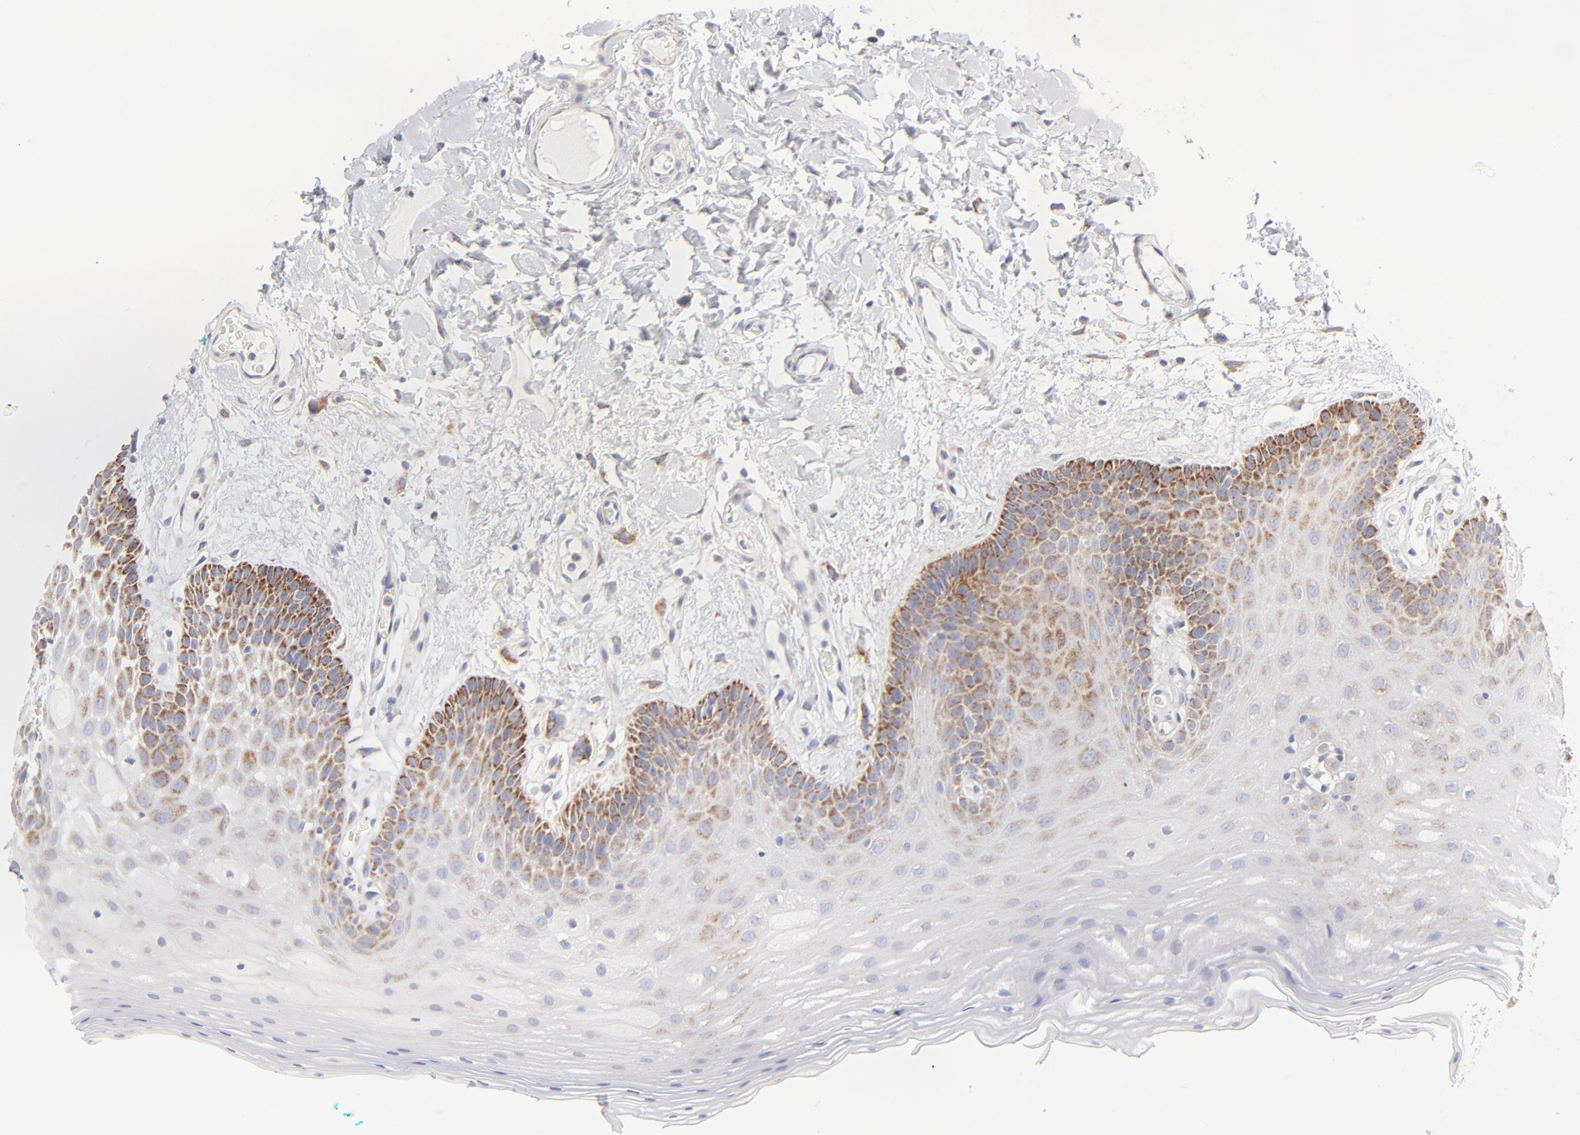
{"staining": {"intensity": "weak", "quantity": "<25%", "location": "cytoplasmic/membranous"}, "tissue": "oral mucosa", "cell_type": "Squamous epithelial cells", "image_type": "normal", "snomed": [{"axis": "morphology", "description": "Normal tissue, NOS"}, {"axis": "morphology", "description": "Squamous cell carcinoma, NOS"}, {"axis": "topography", "description": "Skeletal muscle"}, {"axis": "topography", "description": "Oral tissue"}, {"axis": "topography", "description": "Head-Neck"}], "caption": "Oral mucosa stained for a protein using immunohistochemistry (IHC) exhibits no expression squamous epithelial cells.", "gene": "TIMM8A", "patient": {"sex": "male", "age": 71}}